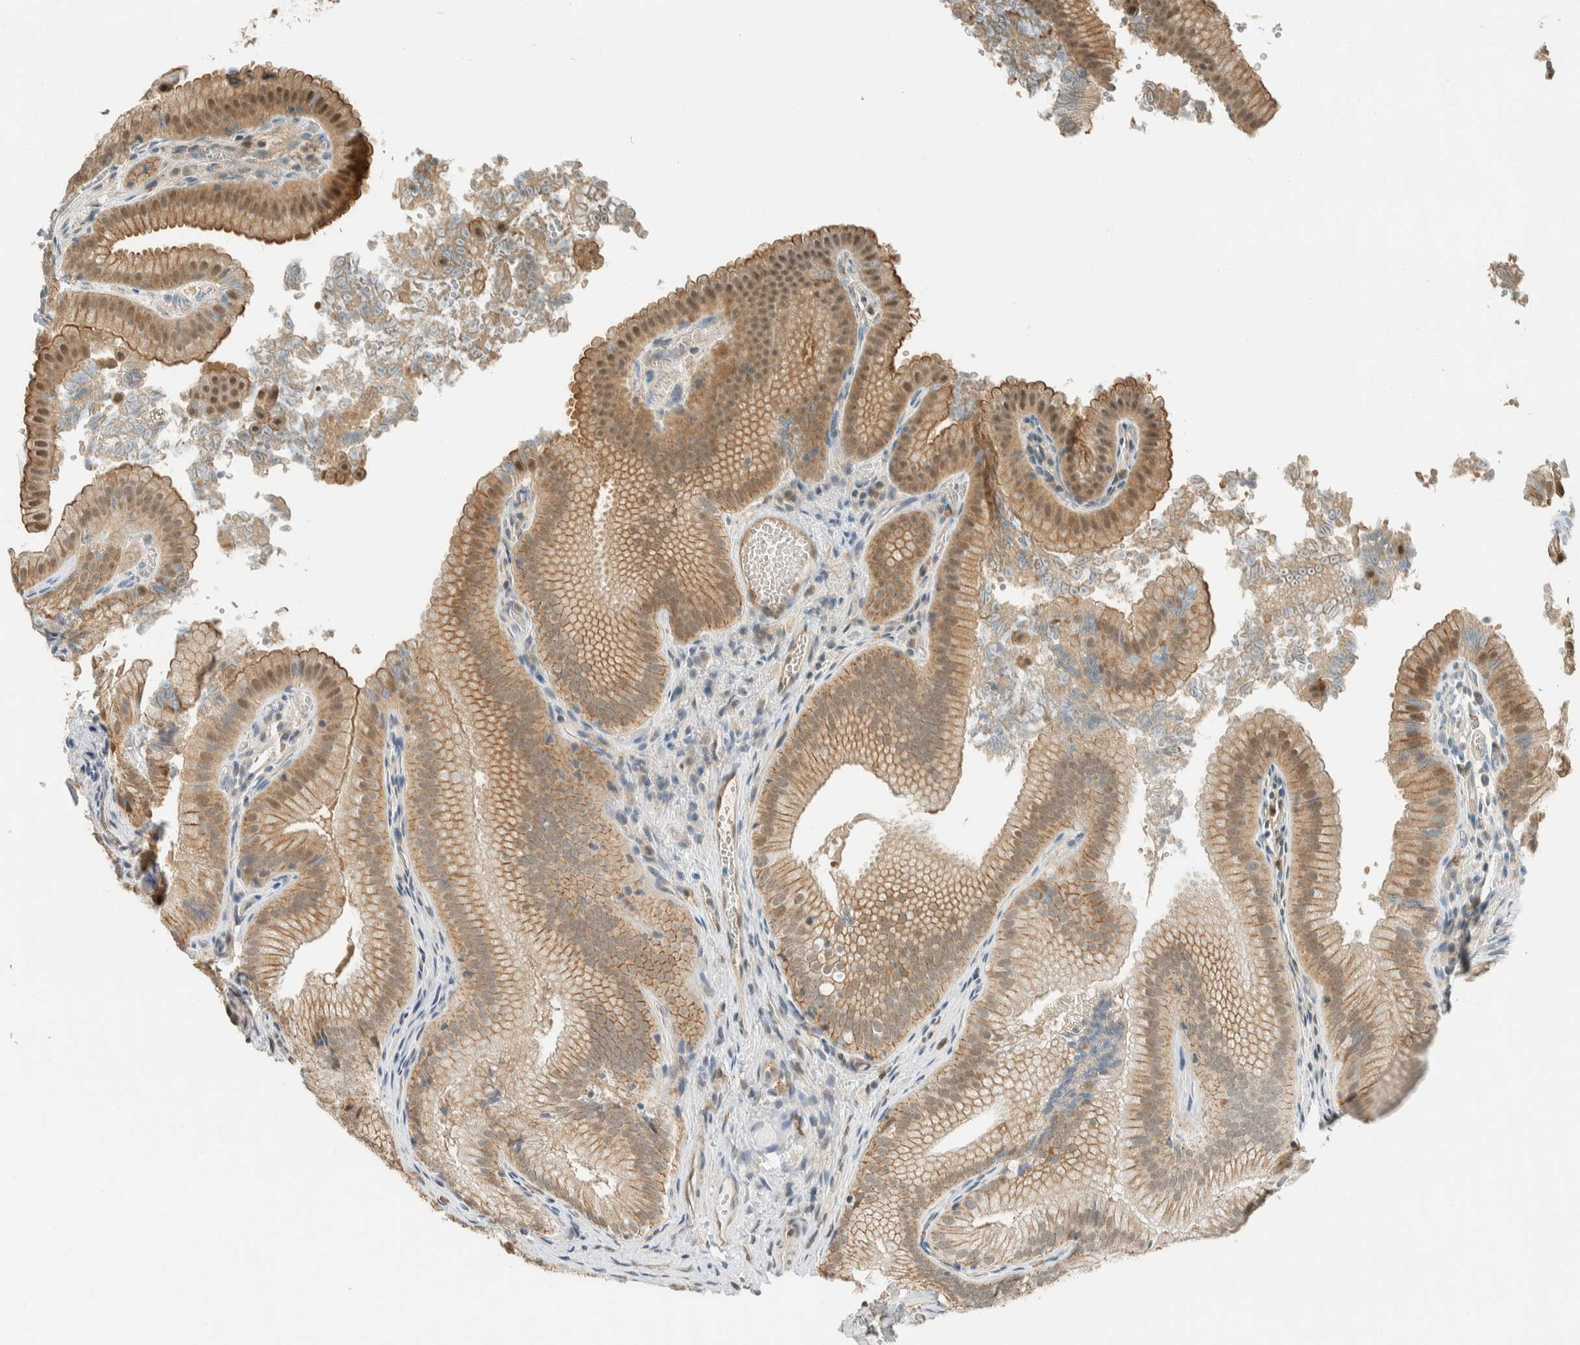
{"staining": {"intensity": "moderate", "quantity": ">75%", "location": "cytoplasmic/membranous,nuclear"}, "tissue": "gallbladder", "cell_type": "Glandular cells", "image_type": "normal", "snomed": [{"axis": "morphology", "description": "Normal tissue, NOS"}, {"axis": "topography", "description": "Gallbladder"}], "caption": "Brown immunohistochemical staining in normal gallbladder displays moderate cytoplasmic/membranous,nuclear positivity in approximately >75% of glandular cells.", "gene": "NIBAN2", "patient": {"sex": "female", "age": 30}}